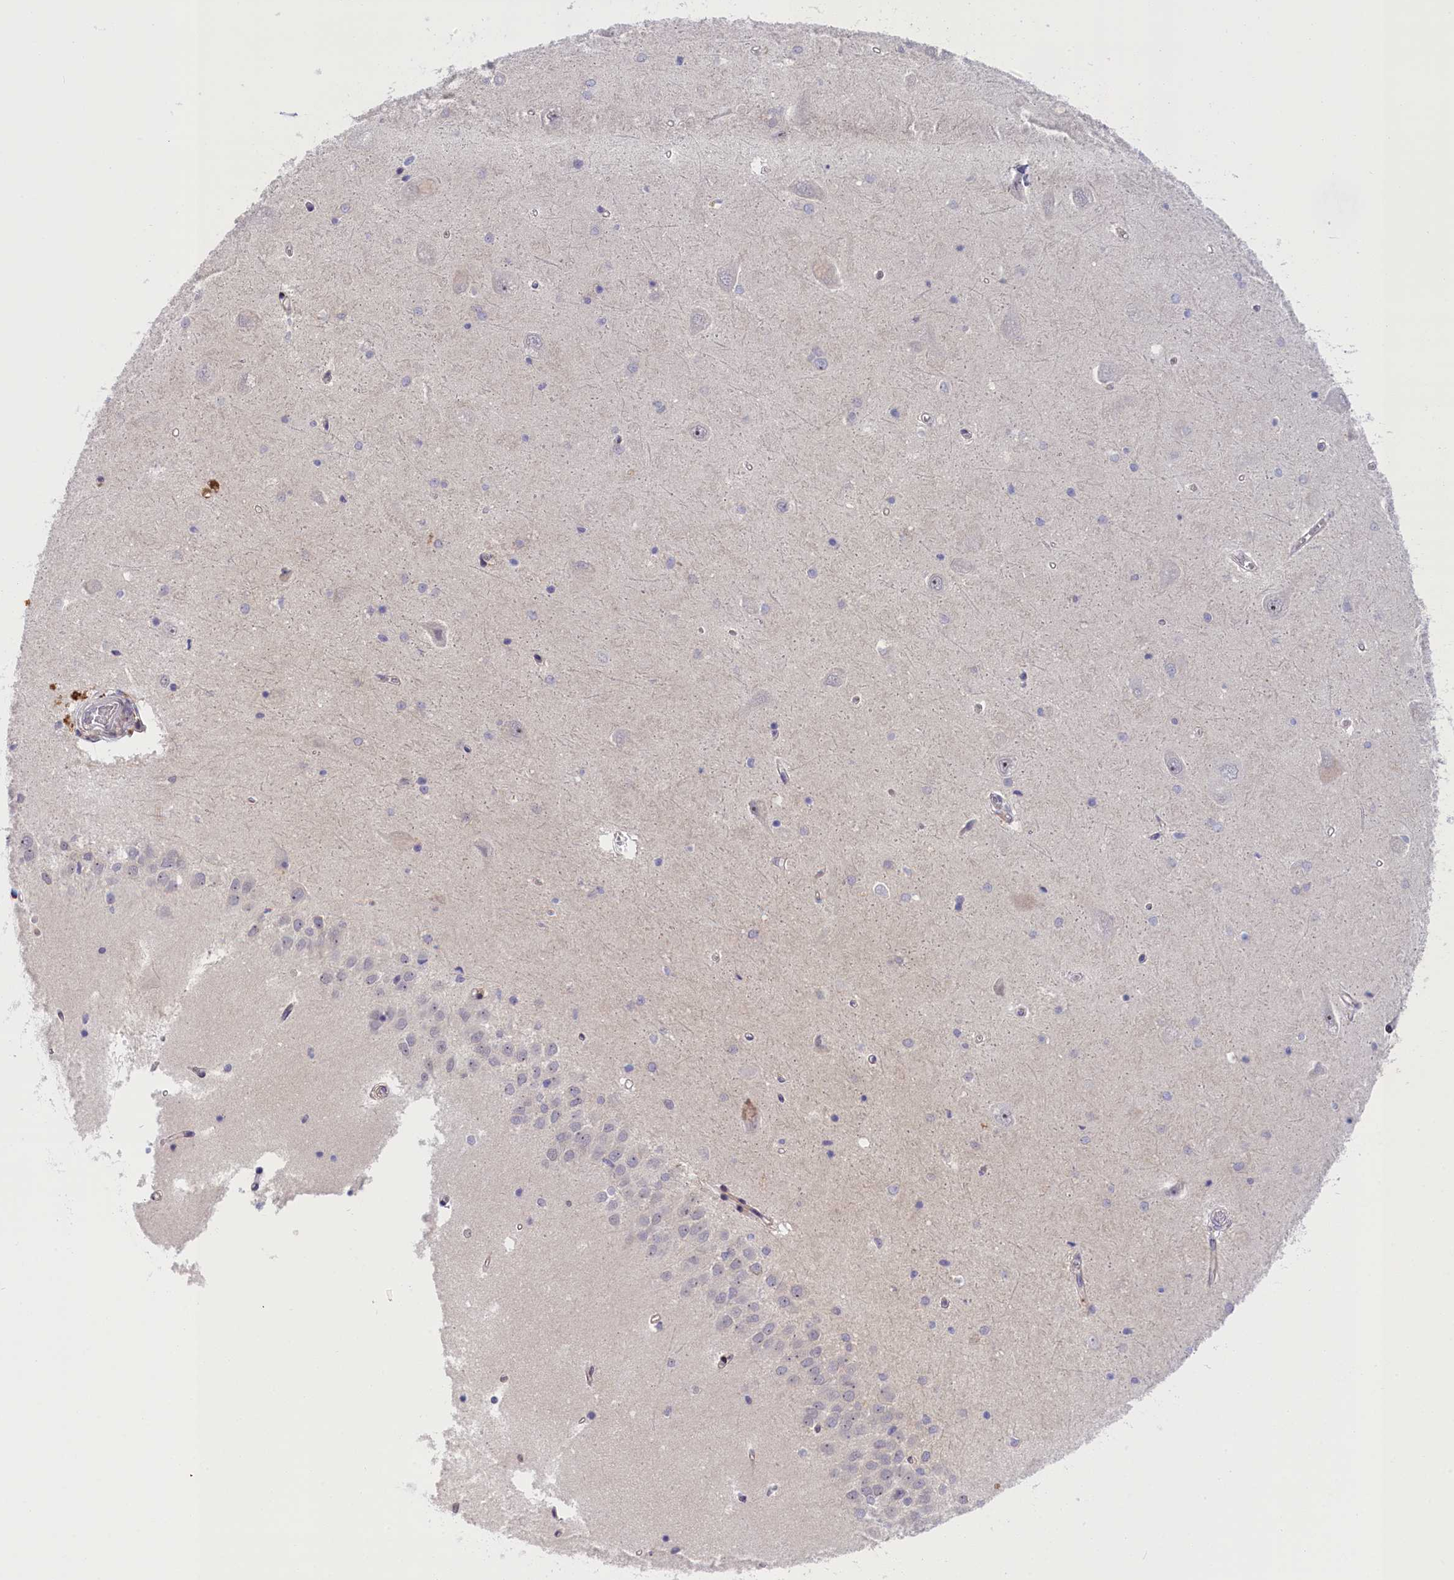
{"staining": {"intensity": "negative", "quantity": "none", "location": "none"}, "tissue": "hippocampus", "cell_type": "Glial cells", "image_type": "normal", "snomed": [{"axis": "morphology", "description": "Normal tissue, NOS"}, {"axis": "topography", "description": "Hippocampus"}], "caption": "Hippocampus was stained to show a protein in brown. There is no significant expression in glial cells. (IHC, brightfield microscopy, high magnification).", "gene": "CCL23", "patient": {"sex": "male", "age": 45}}